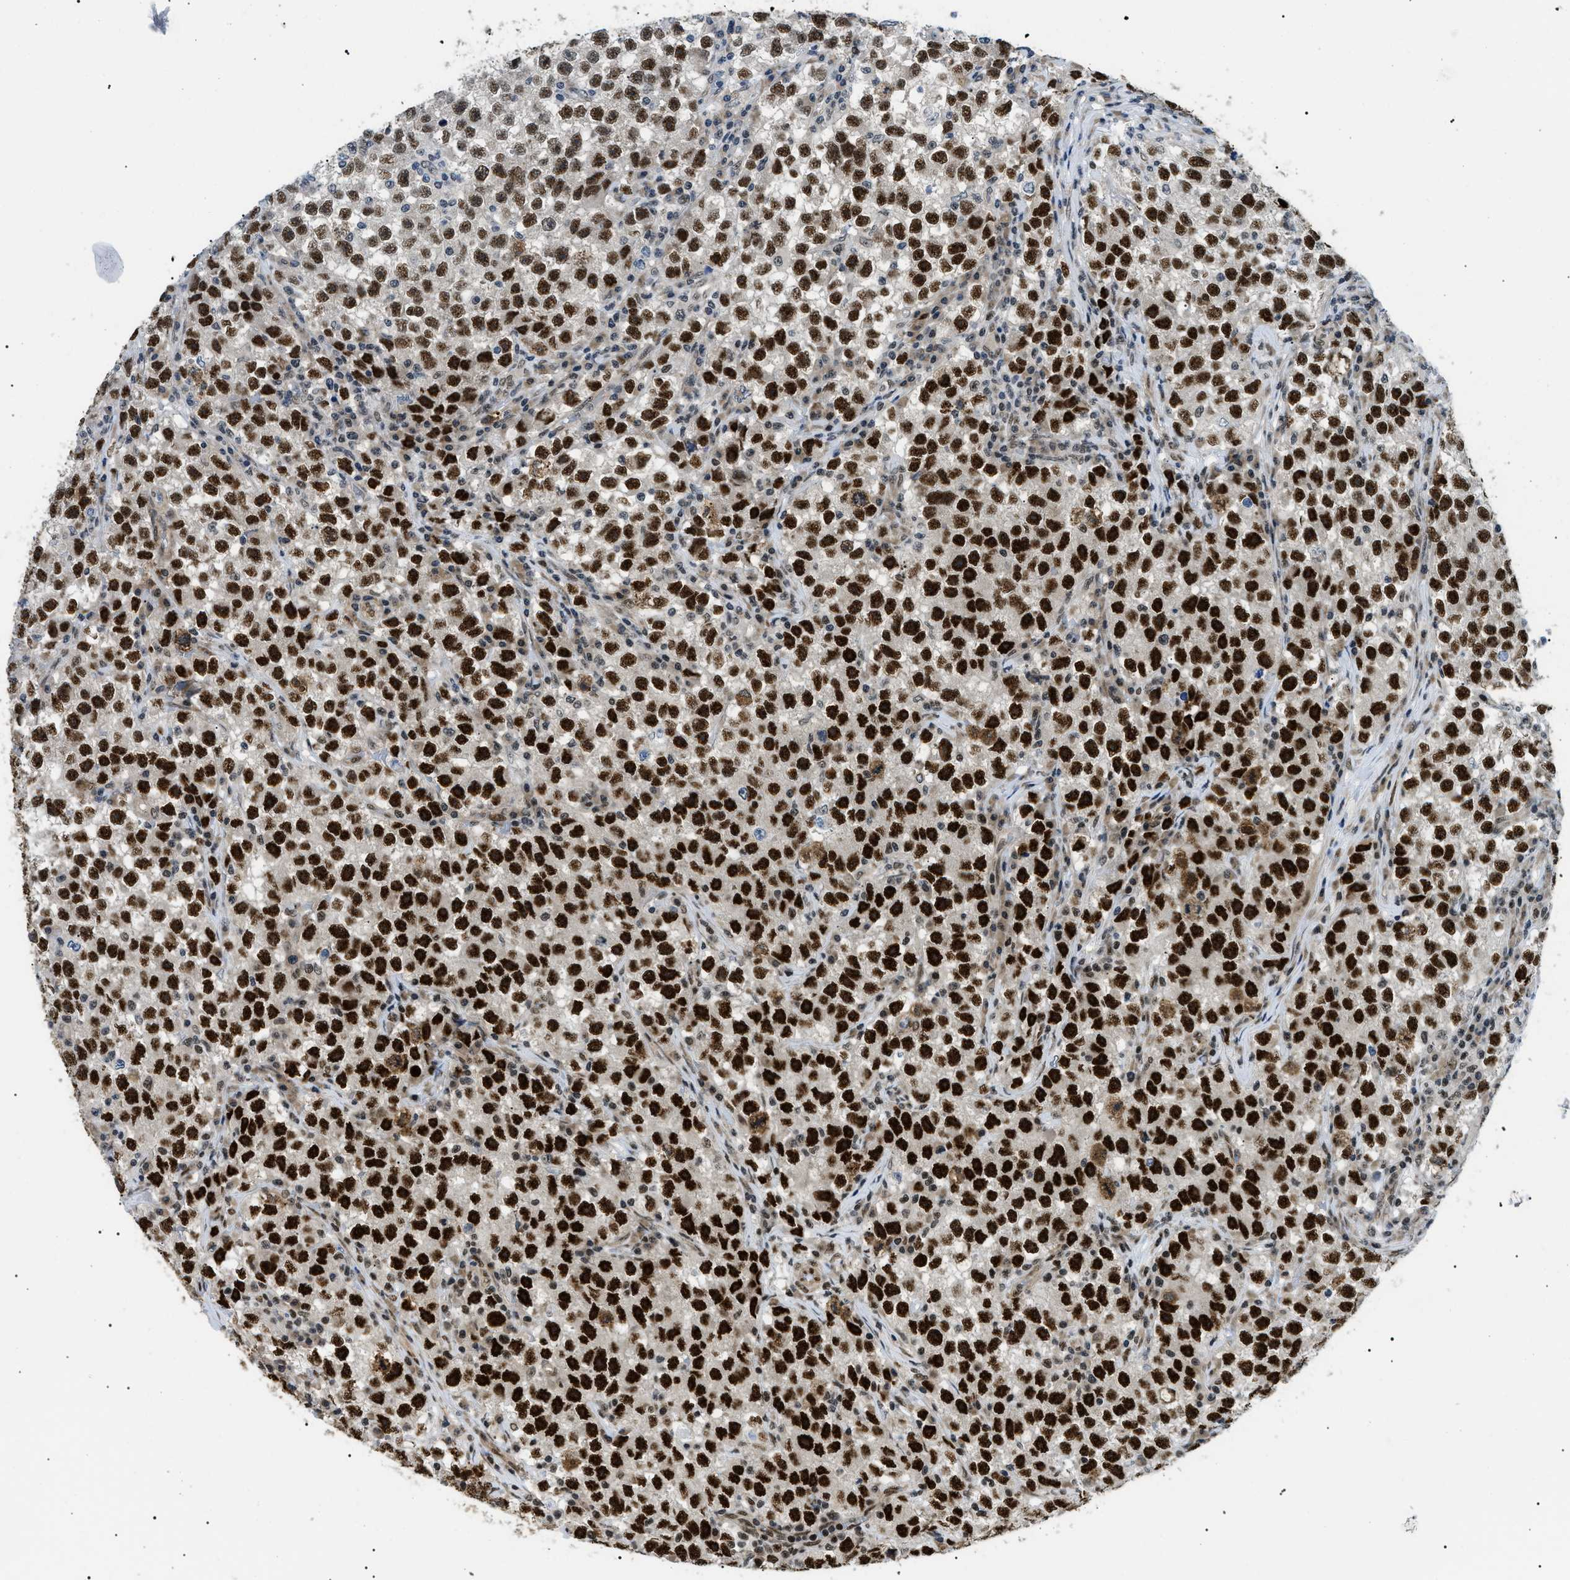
{"staining": {"intensity": "strong", "quantity": "25%-75%", "location": "nuclear"}, "tissue": "testis cancer", "cell_type": "Tumor cells", "image_type": "cancer", "snomed": [{"axis": "morphology", "description": "Seminoma, NOS"}, {"axis": "topography", "description": "Testis"}], "caption": "Immunohistochemical staining of testis cancer (seminoma) reveals strong nuclear protein positivity in about 25%-75% of tumor cells.", "gene": "CWC25", "patient": {"sex": "male", "age": 22}}